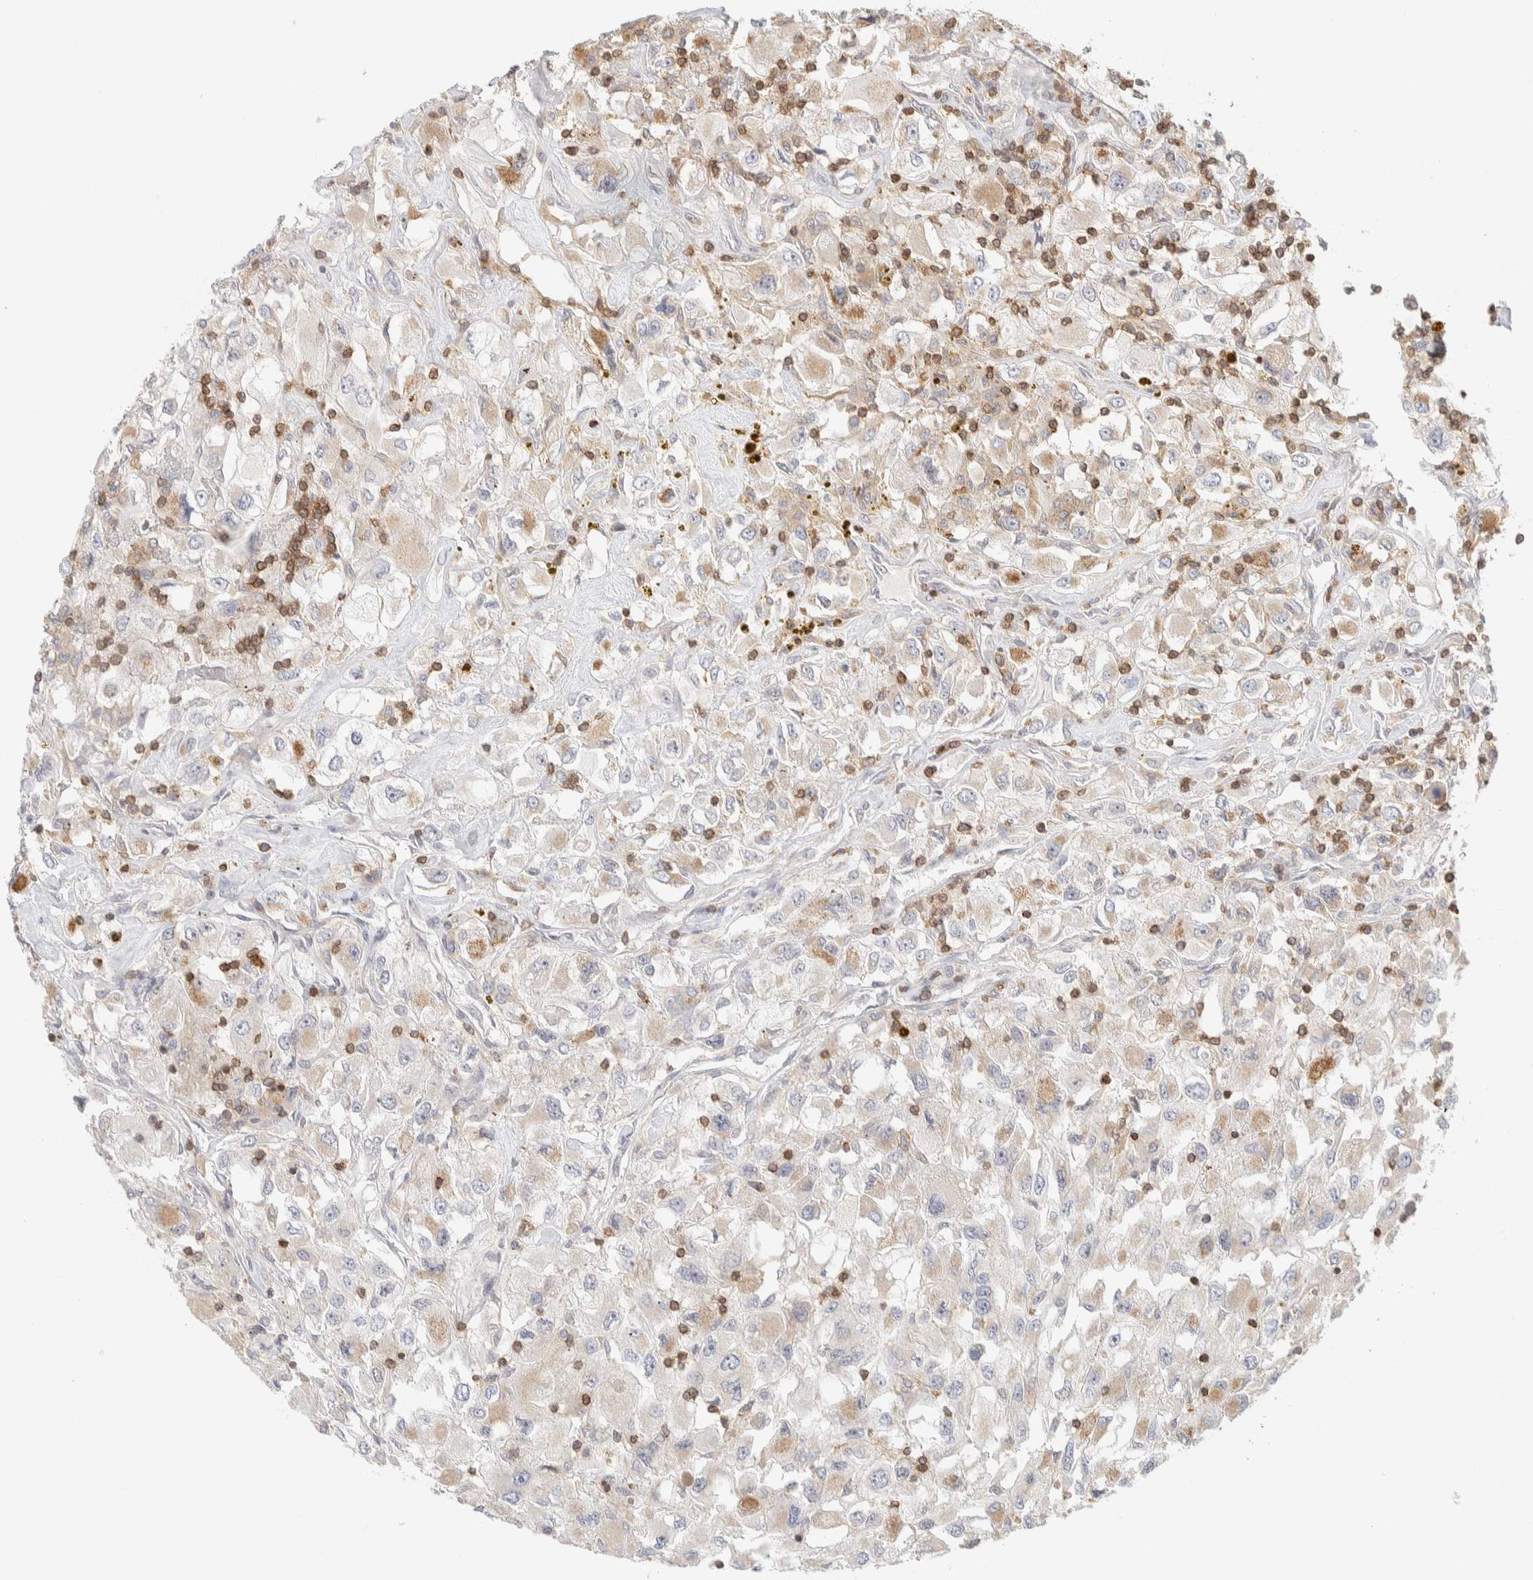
{"staining": {"intensity": "weak", "quantity": "<25%", "location": "cytoplasmic/membranous"}, "tissue": "renal cancer", "cell_type": "Tumor cells", "image_type": "cancer", "snomed": [{"axis": "morphology", "description": "Adenocarcinoma, NOS"}, {"axis": "topography", "description": "Kidney"}], "caption": "Immunohistochemical staining of human adenocarcinoma (renal) shows no significant positivity in tumor cells. (DAB immunohistochemistry (IHC), high magnification).", "gene": "RUNDC1", "patient": {"sex": "female", "age": 52}}